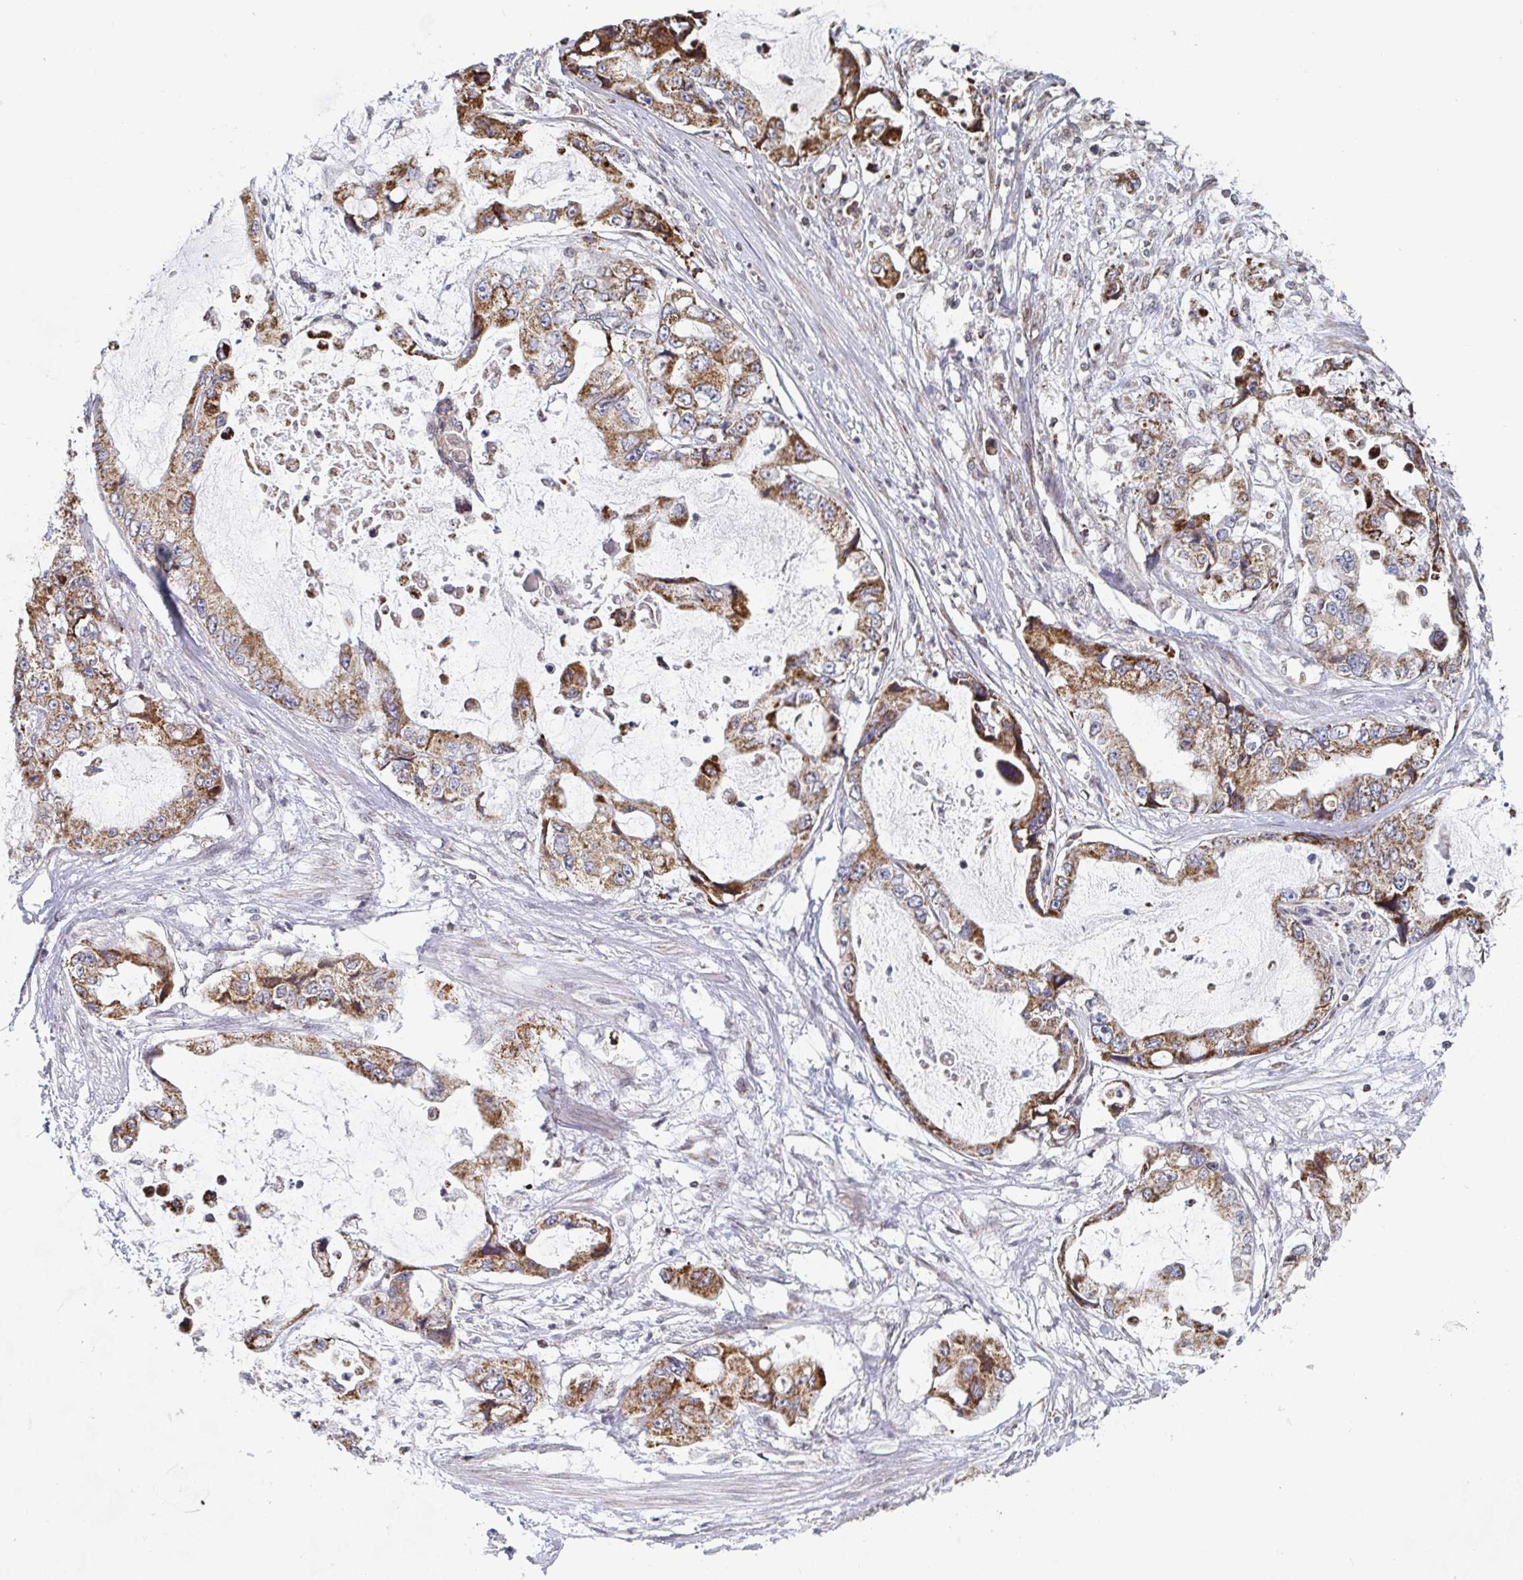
{"staining": {"intensity": "moderate", "quantity": ">75%", "location": "cytoplasmic/membranous"}, "tissue": "stomach cancer", "cell_type": "Tumor cells", "image_type": "cancer", "snomed": [{"axis": "morphology", "description": "Adenocarcinoma, NOS"}, {"axis": "topography", "description": "Pancreas"}, {"axis": "topography", "description": "Stomach, upper"}, {"axis": "topography", "description": "Stomach"}], "caption": "A micrograph of stomach adenocarcinoma stained for a protein exhibits moderate cytoplasmic/membranous brown staining in tumor cells.", "gene": "STARD8", "patient": {"sex": "male", "age": 77}}